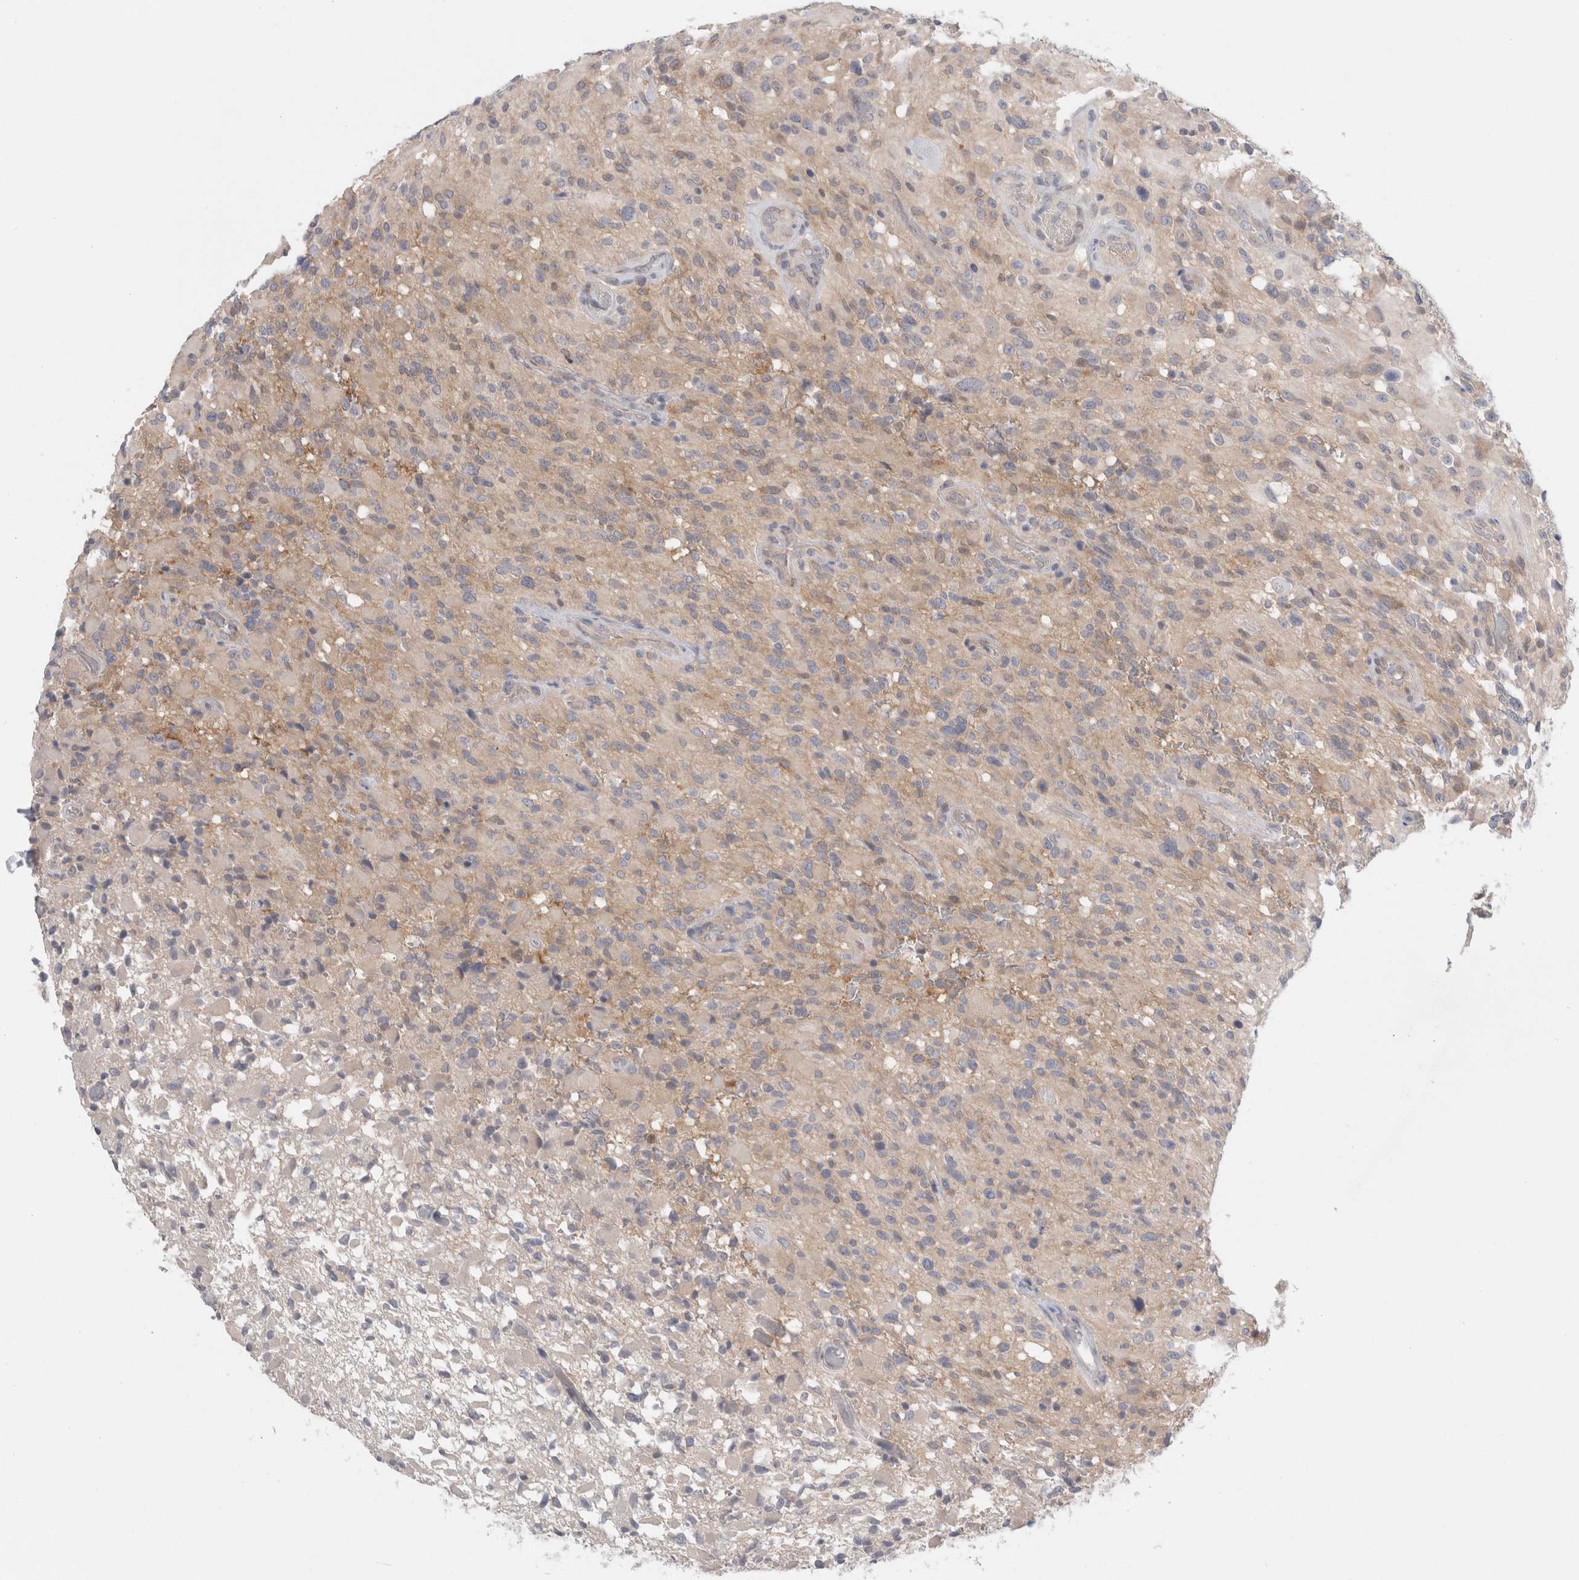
{"staining": {"intensity": "weak", "quantity": ">75%", "location": "cytoplasmic/membranous"}, "tissue": "glioma", "cell_type": "Tumor cells", "image_type": "cancer", "snomed": [{"axis": "morphology", "description": "Glioma, malignant, High grade"}, {"axis": "topography", "description": "Brain"}], "caption": "An image of glioma stained for a protein displays weak cytoplasmic/membranous brown staining in tumor cells.", "gene": "WIPF2", "patient": {"sex": "male", "age": 71}}